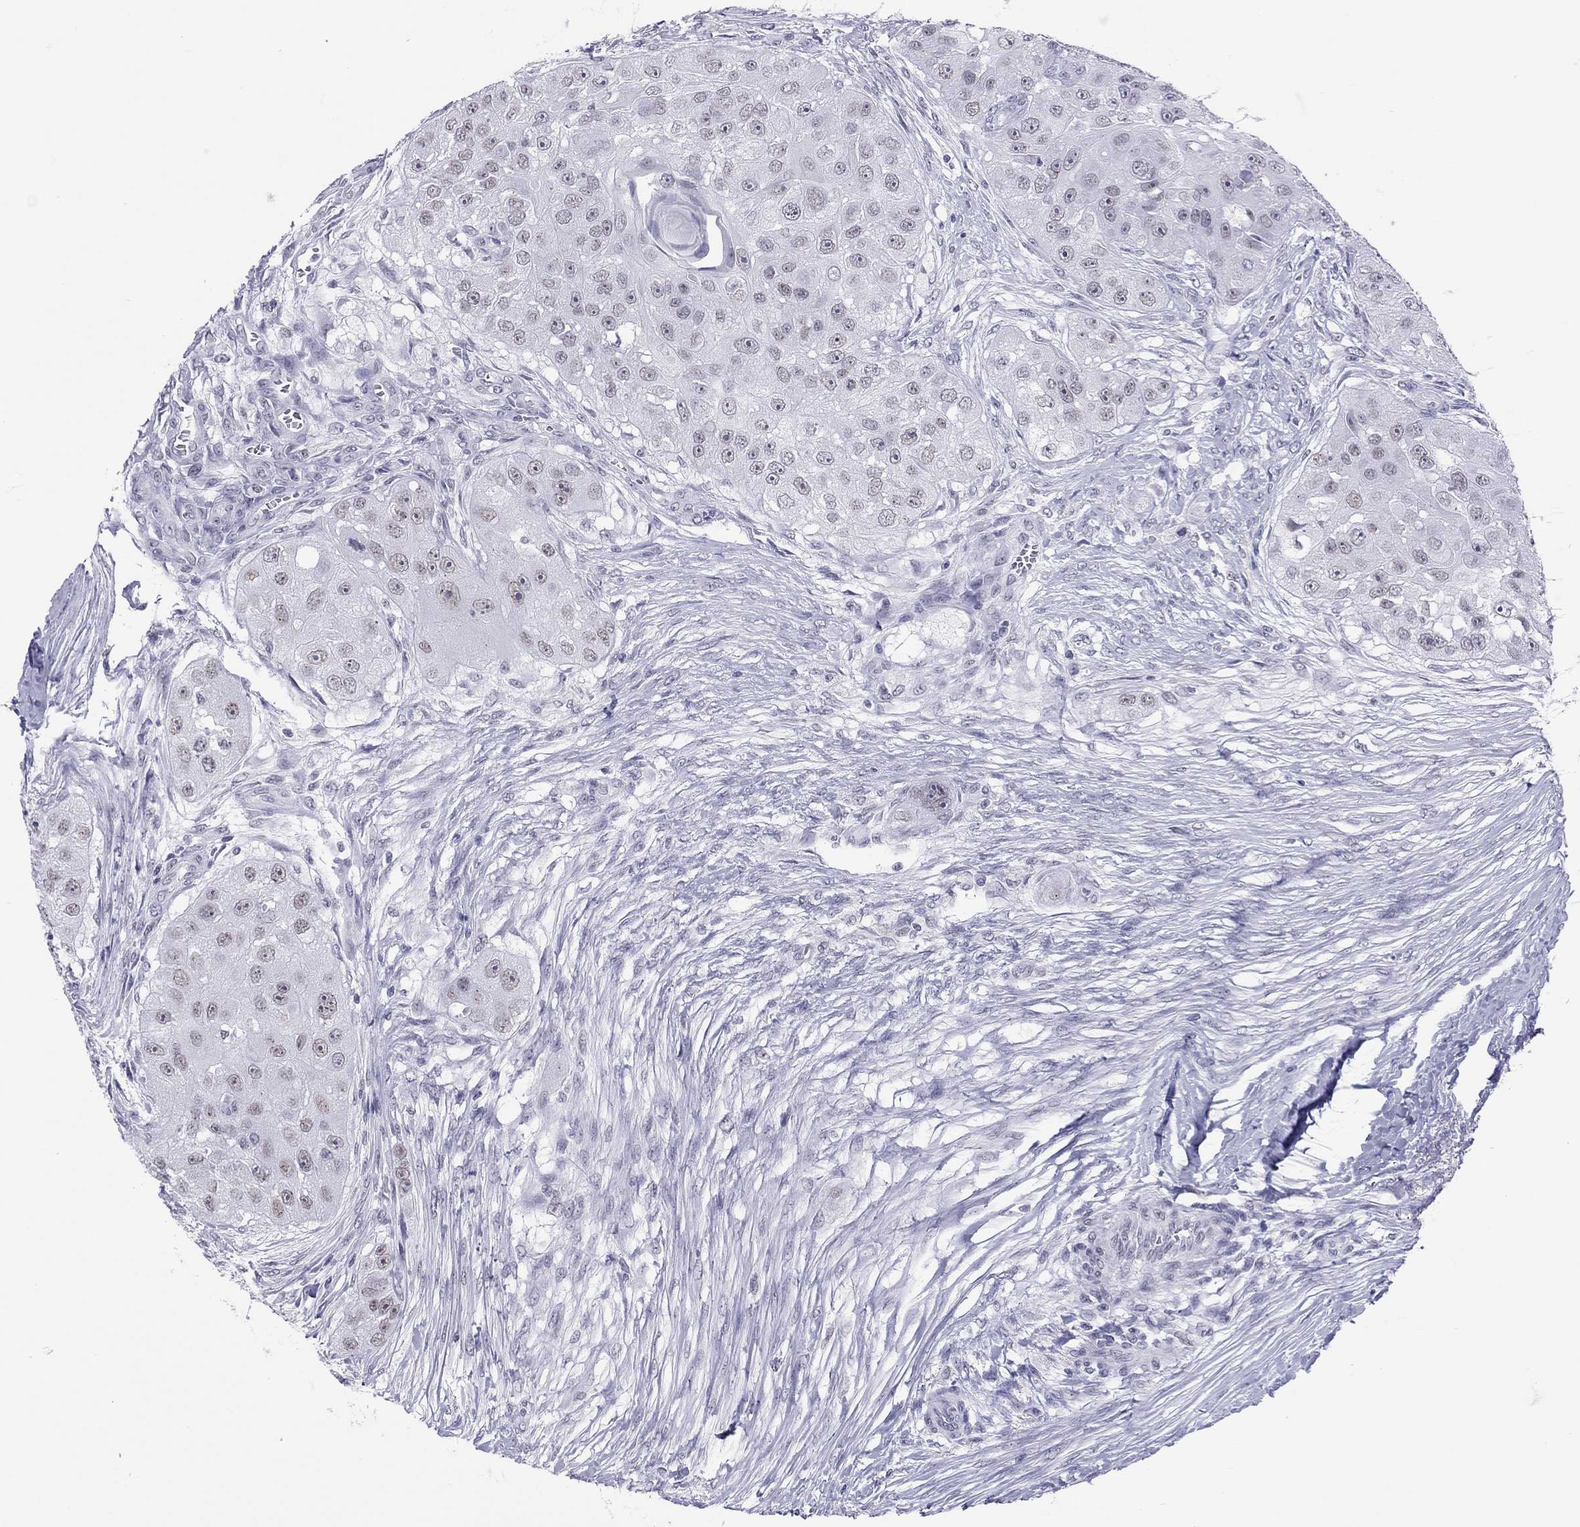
{"staining": {"intensity": "negative", "quantity": "none", "location": "none"}, "tissue": "head and neck cancer", "cell_type": "Tumor cells", "image_type": "cancer", "snomed": [{"axis": "morphology", "description": "Normal tissue, NOS"}, {"axis": "morphology", "description": "Squamous cell carcinoma, NOS"}, {"axis": "topography", "description": "Skeletal muscle"}, {"axis": "topography", "description": "Head-Neck"}], "caption": "There is no significant staining in tumor cells of head and neck squamous cell carcinoma.", "gene": "JHY", "patient": {"sex": "male", "age": 51}}